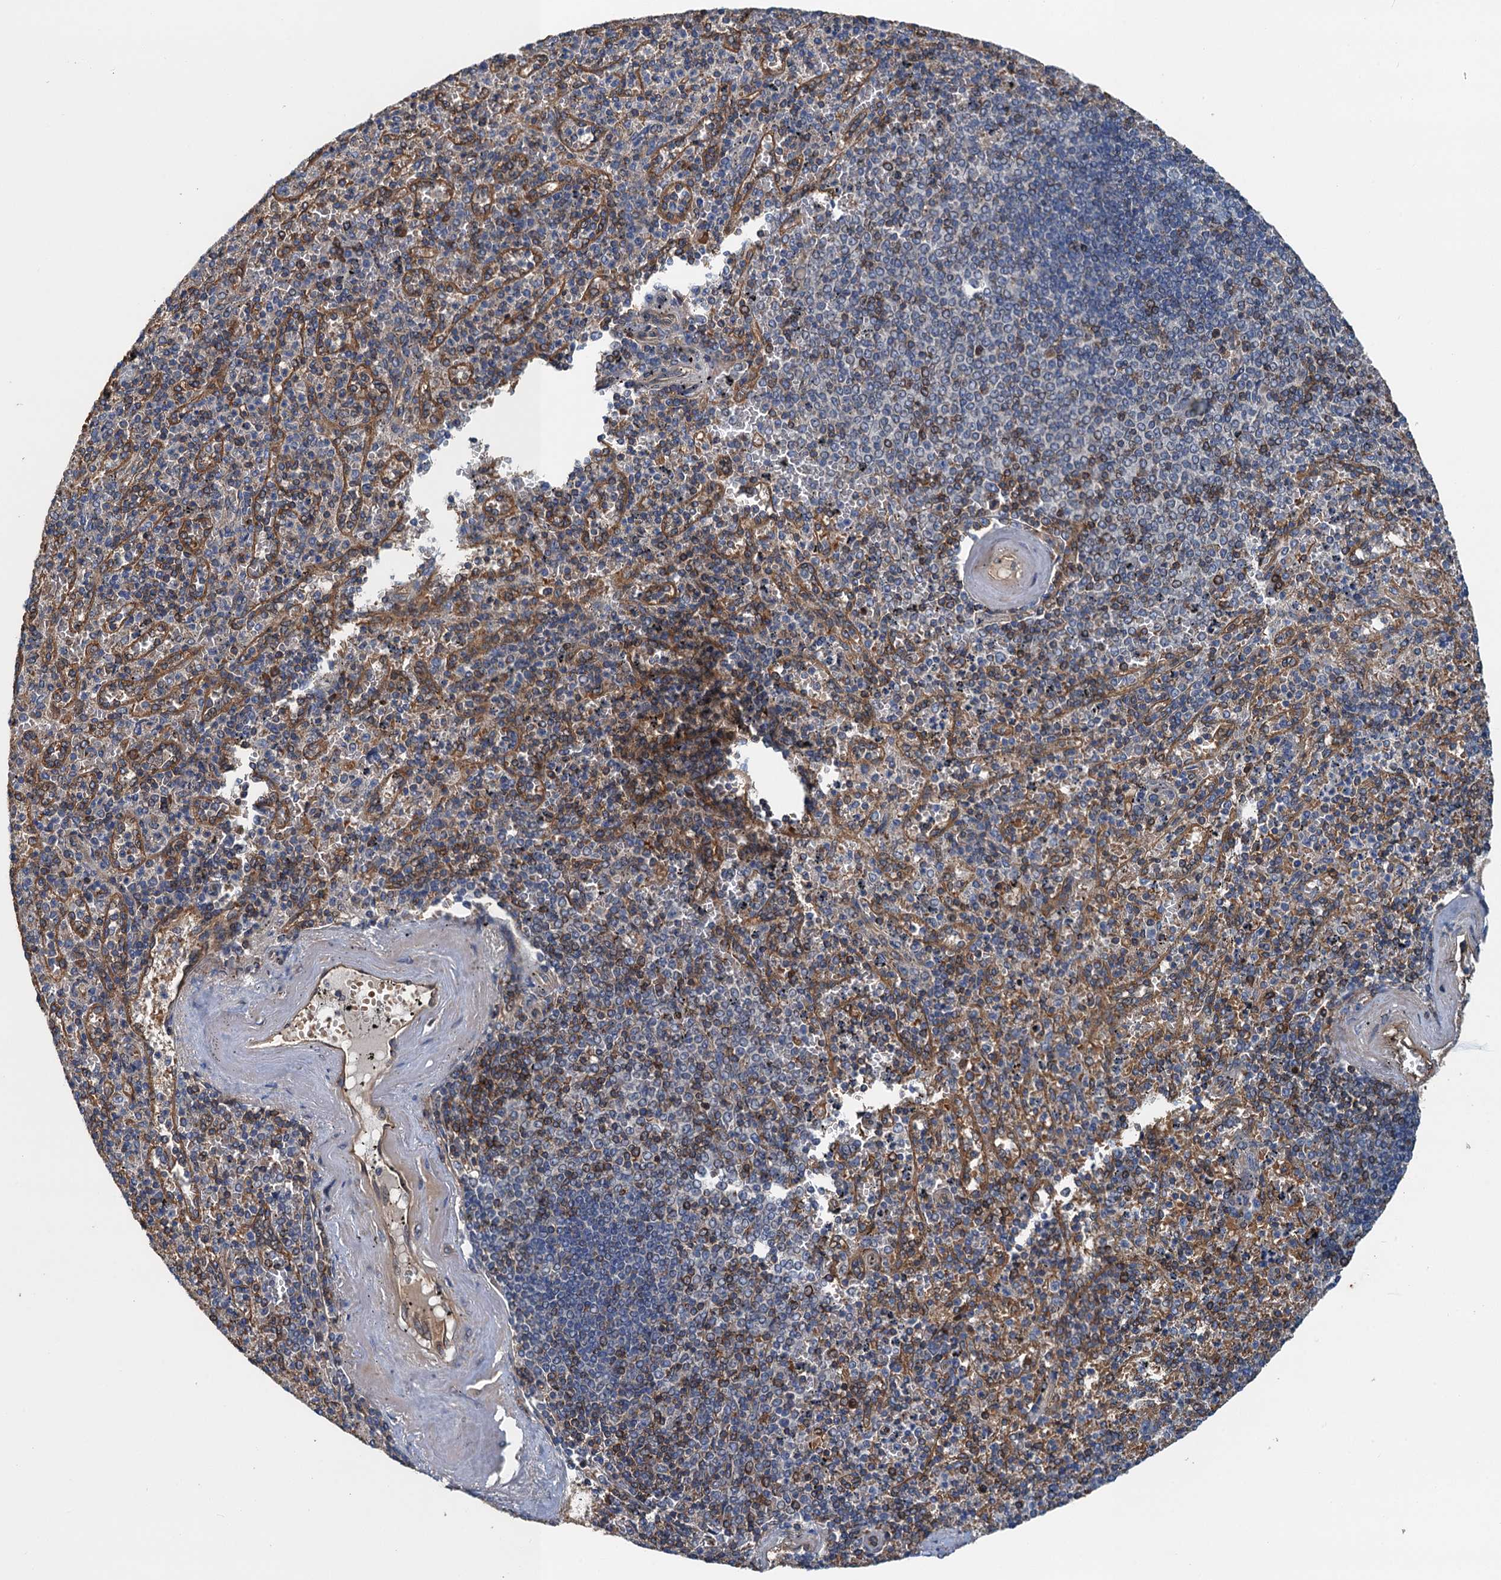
{"staining": {"intensity": "strong", "quantity": "<25%", "location": "cytoplasmic/membranous"}, "tissue": "spleen", "cell_type": "Cells in red pulp", "image_type": "normal", "snomed": [{"axis": "morphology", "description": "Normal tissue, NOS"}, {"axis": "topography", "description": "Spleen"}], "caption": "Protein analysis of normal spleen exhibits strong cytoplasmic/membranous staining in approximately <25% of cells in red pulp. (DAB (3,3'-diaminobenzidine) = brown stain, brightfield microscopy at high magnification).", "gene": "ROGDI", "patient": {"sex": "male", "age": 82}}